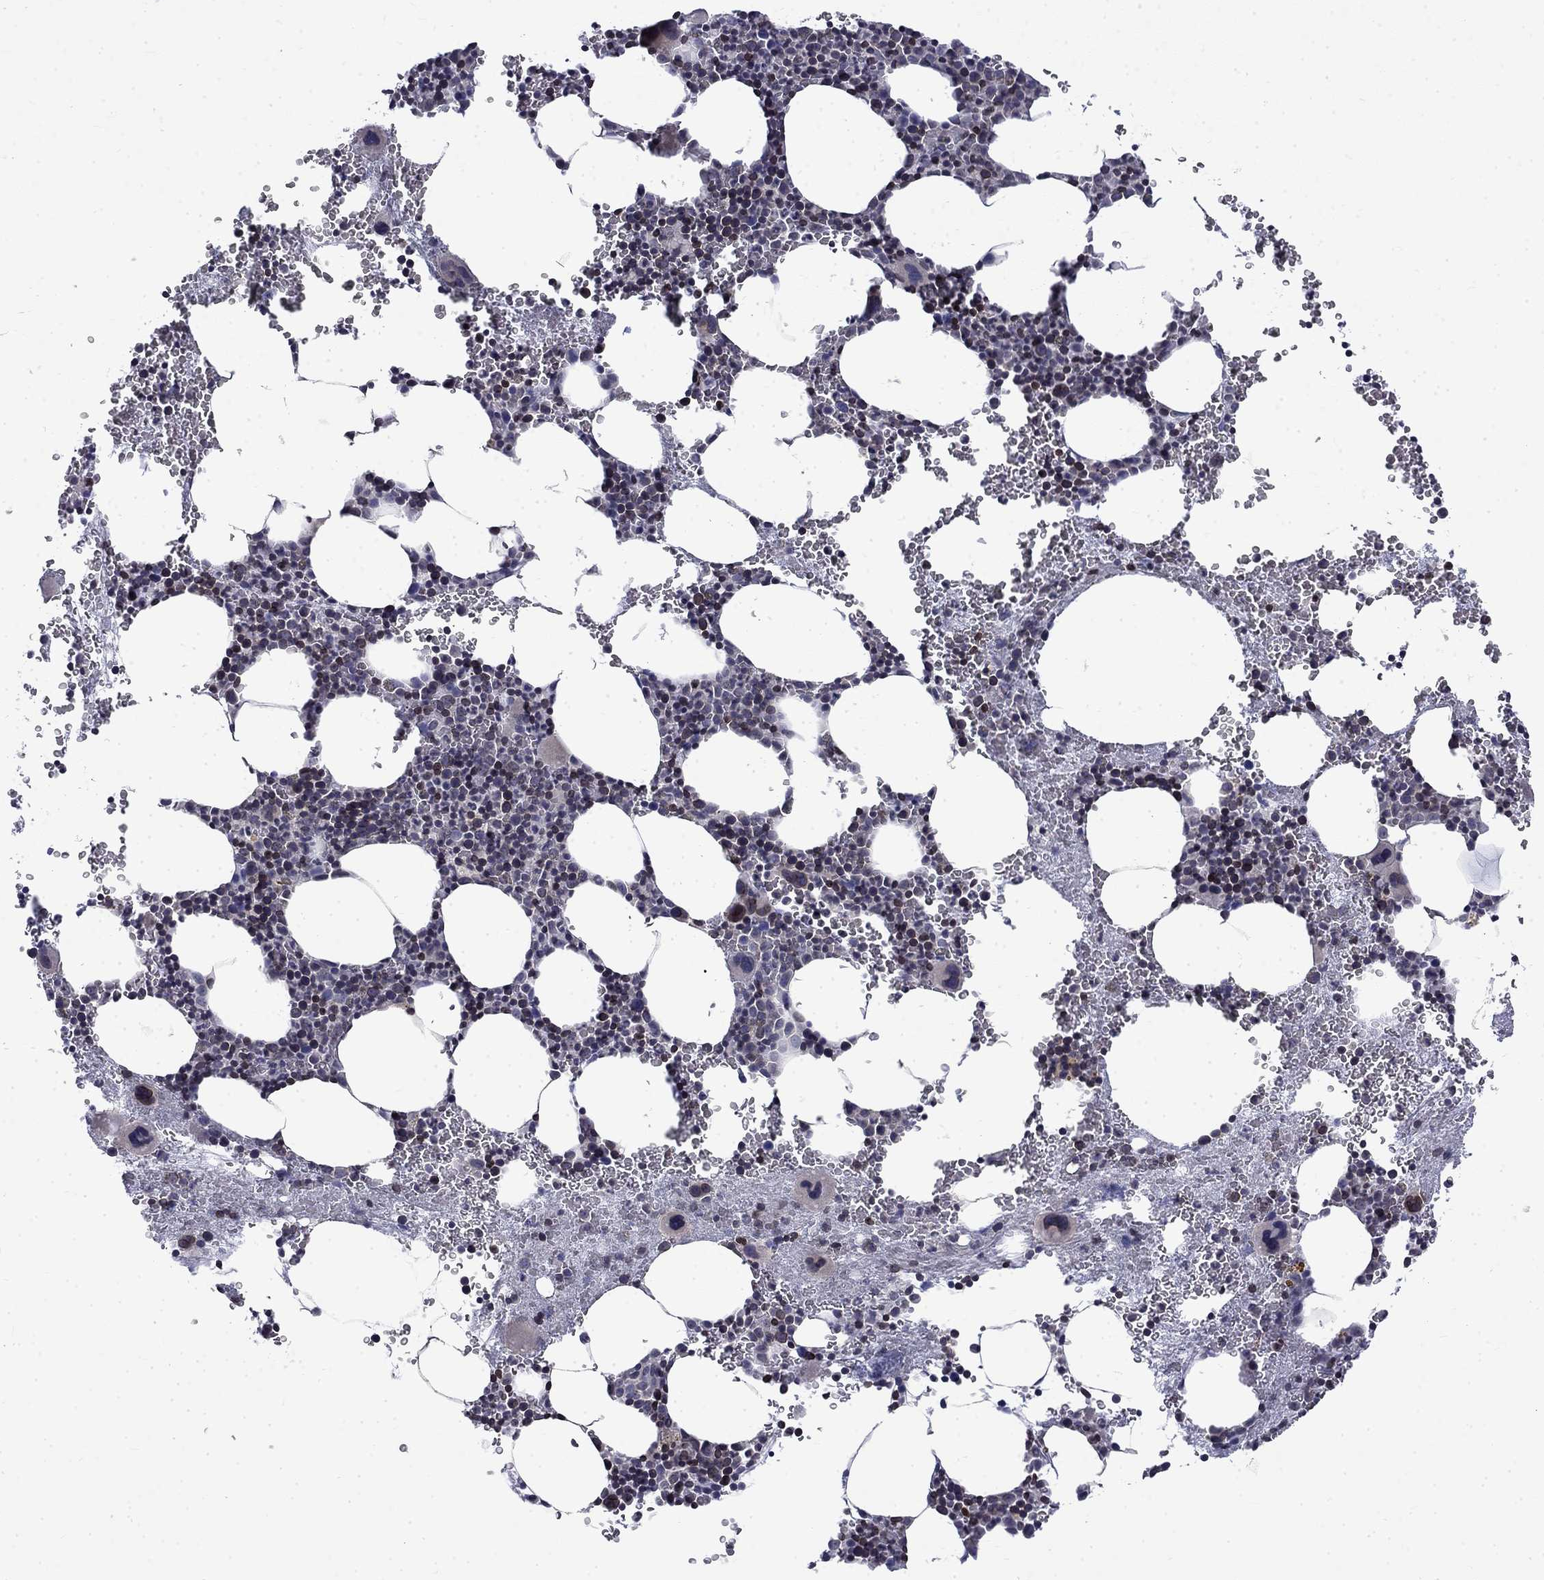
{"staining": {"intensity": "strong", "quantity": "<25%", "location": "nuclear"}, "tissue": "bone marrow", "cell_type": "Hematopoietic cells", "image_type": "normal", "snomed": [{"axis": "morphology", "description": "Normal tissue, NOS"}, {"axis": "topography", "description": "Bone marrow"}], "caption": "Brown immunohistochemical staining in normal bone marrow shows strong nuclear staining in about <25% of hematopoietic cells.", "gene": "SLA", "patient": {"sex": "male", "age": 50}}